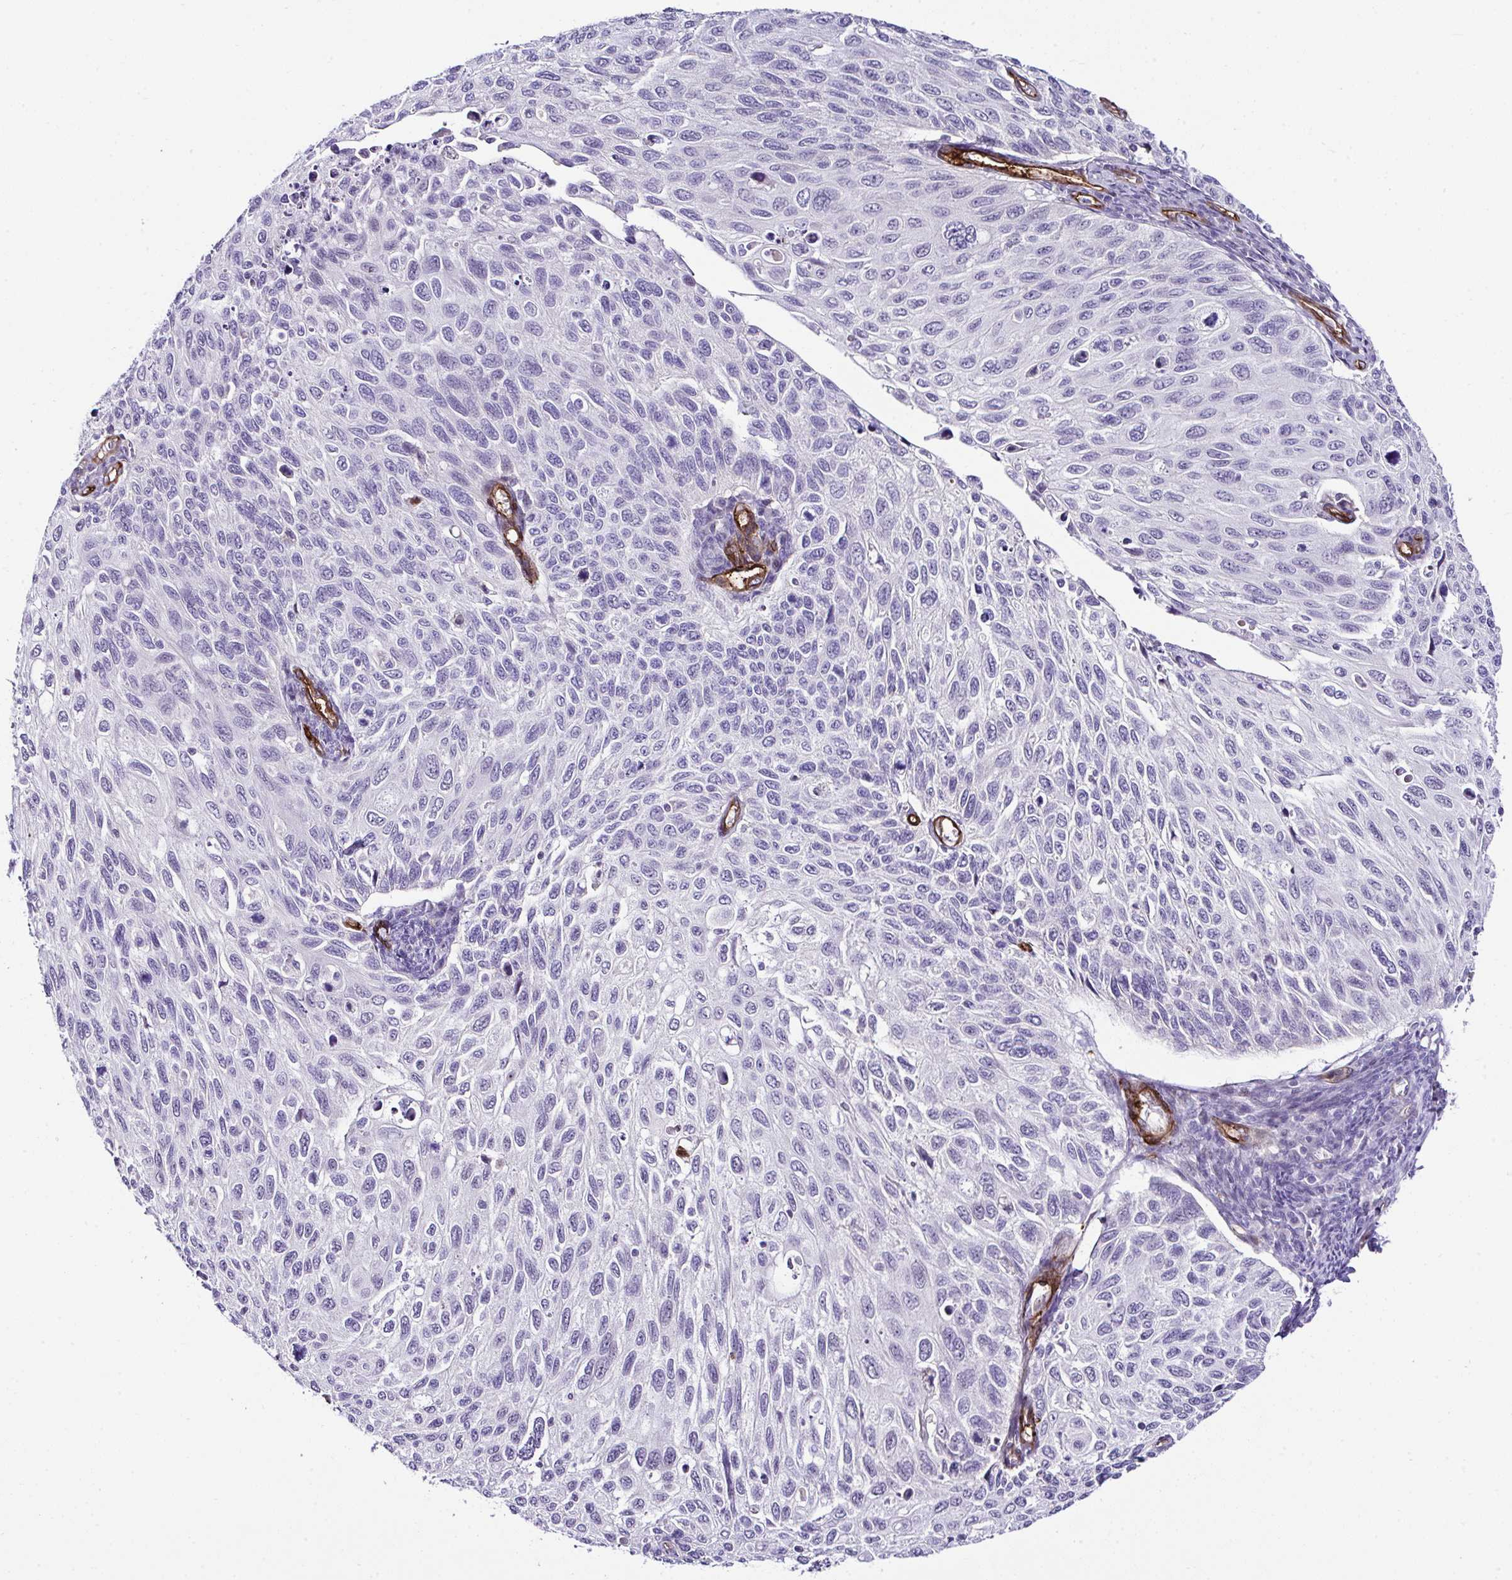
{"staining": {"intensity": "negative", "quantity": "none", "location": "none"}, "tissue": "cervical cancer", "cell_type": "Tumor cells", "image_type": "cancer", "snomed": [{"axis": "morphology", "description": "Squamous cell carcinoma, NOS"}, {"axis": "topography", "description": "Cervix"}], "caption": "This is an immunohistochemistry (IHC) photomicrograph of cervical cancer. There is no expression in tumor cells.", "gene": "FBXO34", "patient": {"sex": "female", "age": 70}}